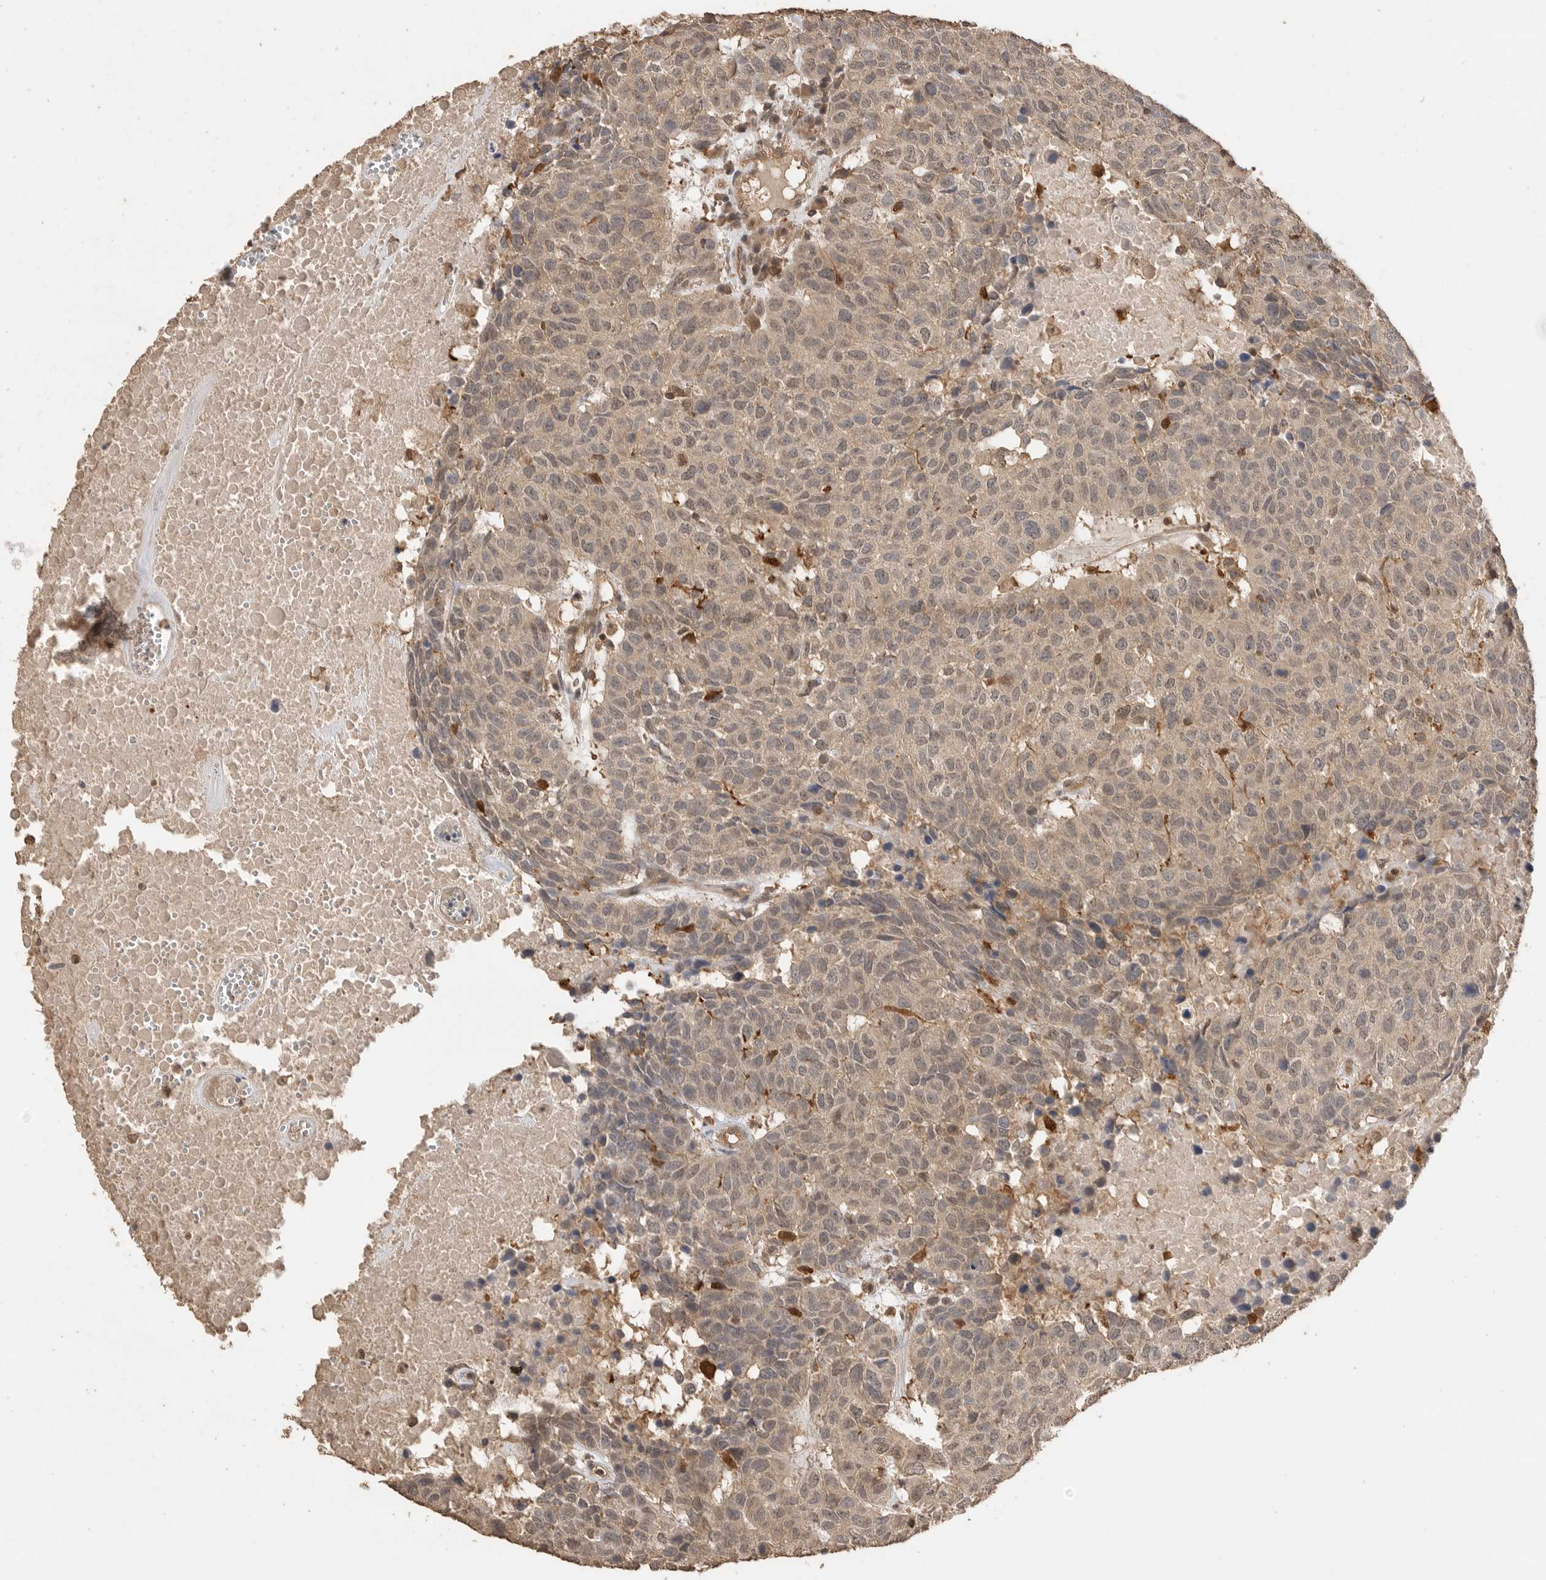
{"staining": {"intensity": "weak", "quantity": "25%-75%", "location": "nuclear"}, "tissue": "head and neck cancer", "cell_type": "Tumor cells", "image_type": "cancer", "snomed": [{"axis": "morphology", "description": "Squamous cell carcinoma, NOS"}, {"axis": "topography", "description": "Head-Neck"}], "caption": "About 25%-75% of tumor cells in human head and neck squamous cell carcinoma reveal weak nuclear protein staining as visualized by brown immunohistochemical staining.", "gene": "MAP2K1", "patient": {"sex": "male", "age": 66}}